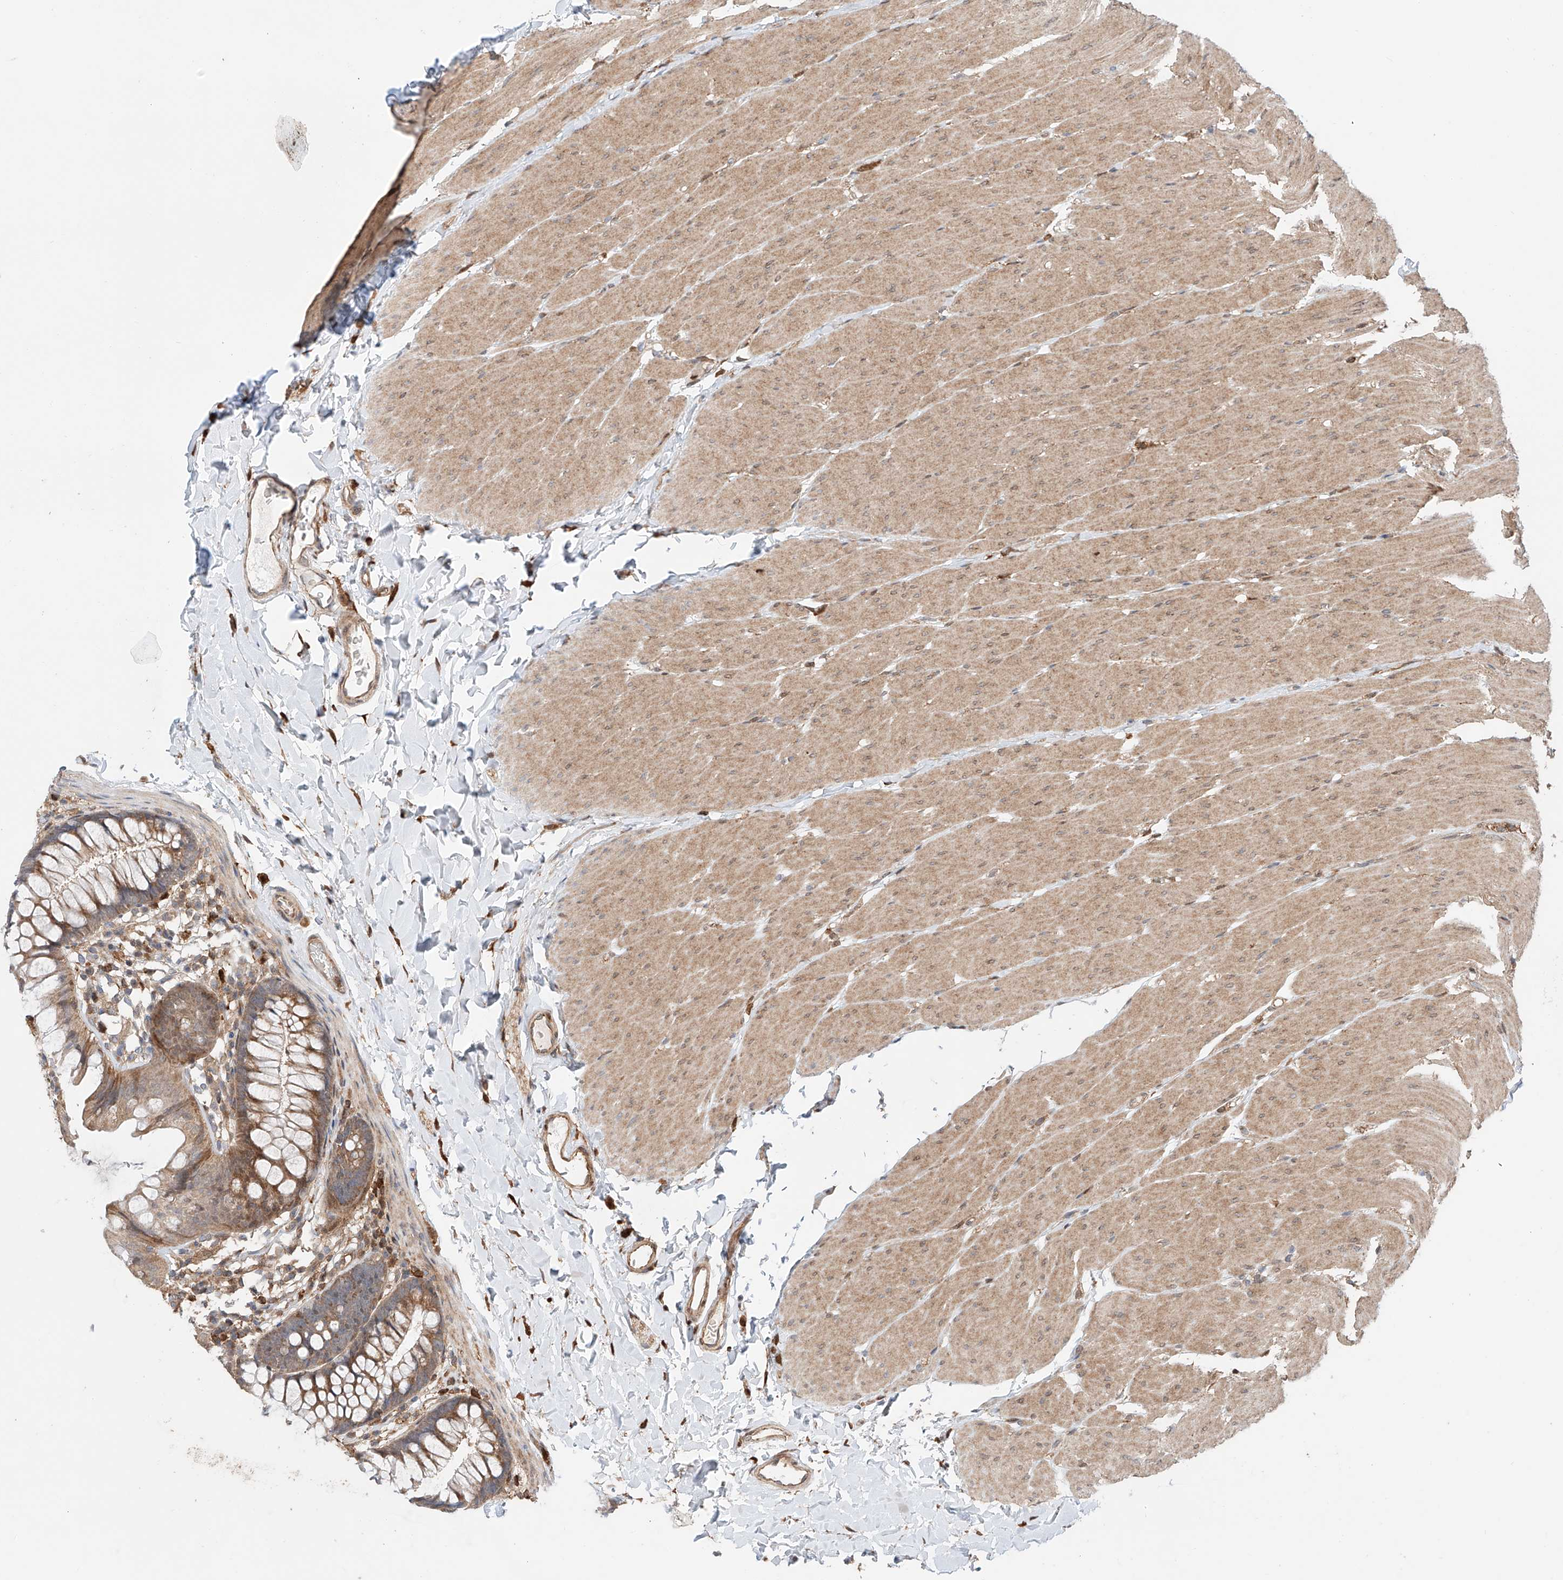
{"staining": {"intensity": "moderate", "quantity": ">75%", "location": "cytoplasmic/membranous"}, "tissue": "colon", "cell_type": "Endothelial cells", "image_type": "normal", "snomed": [{"axis": "morphology", "description": "Normal tissue, NOS"}, {"axis": "topography", "description": "Colon"}], "caption": "Immunohistochemical staining of unremarkable human colon reveals medium levels of moderate cytoplasmic/membranous positivity in approximately >75% of endothelial cells.", "gene": "IGSF22", "patient": {"sex": "female", "age": 62}}